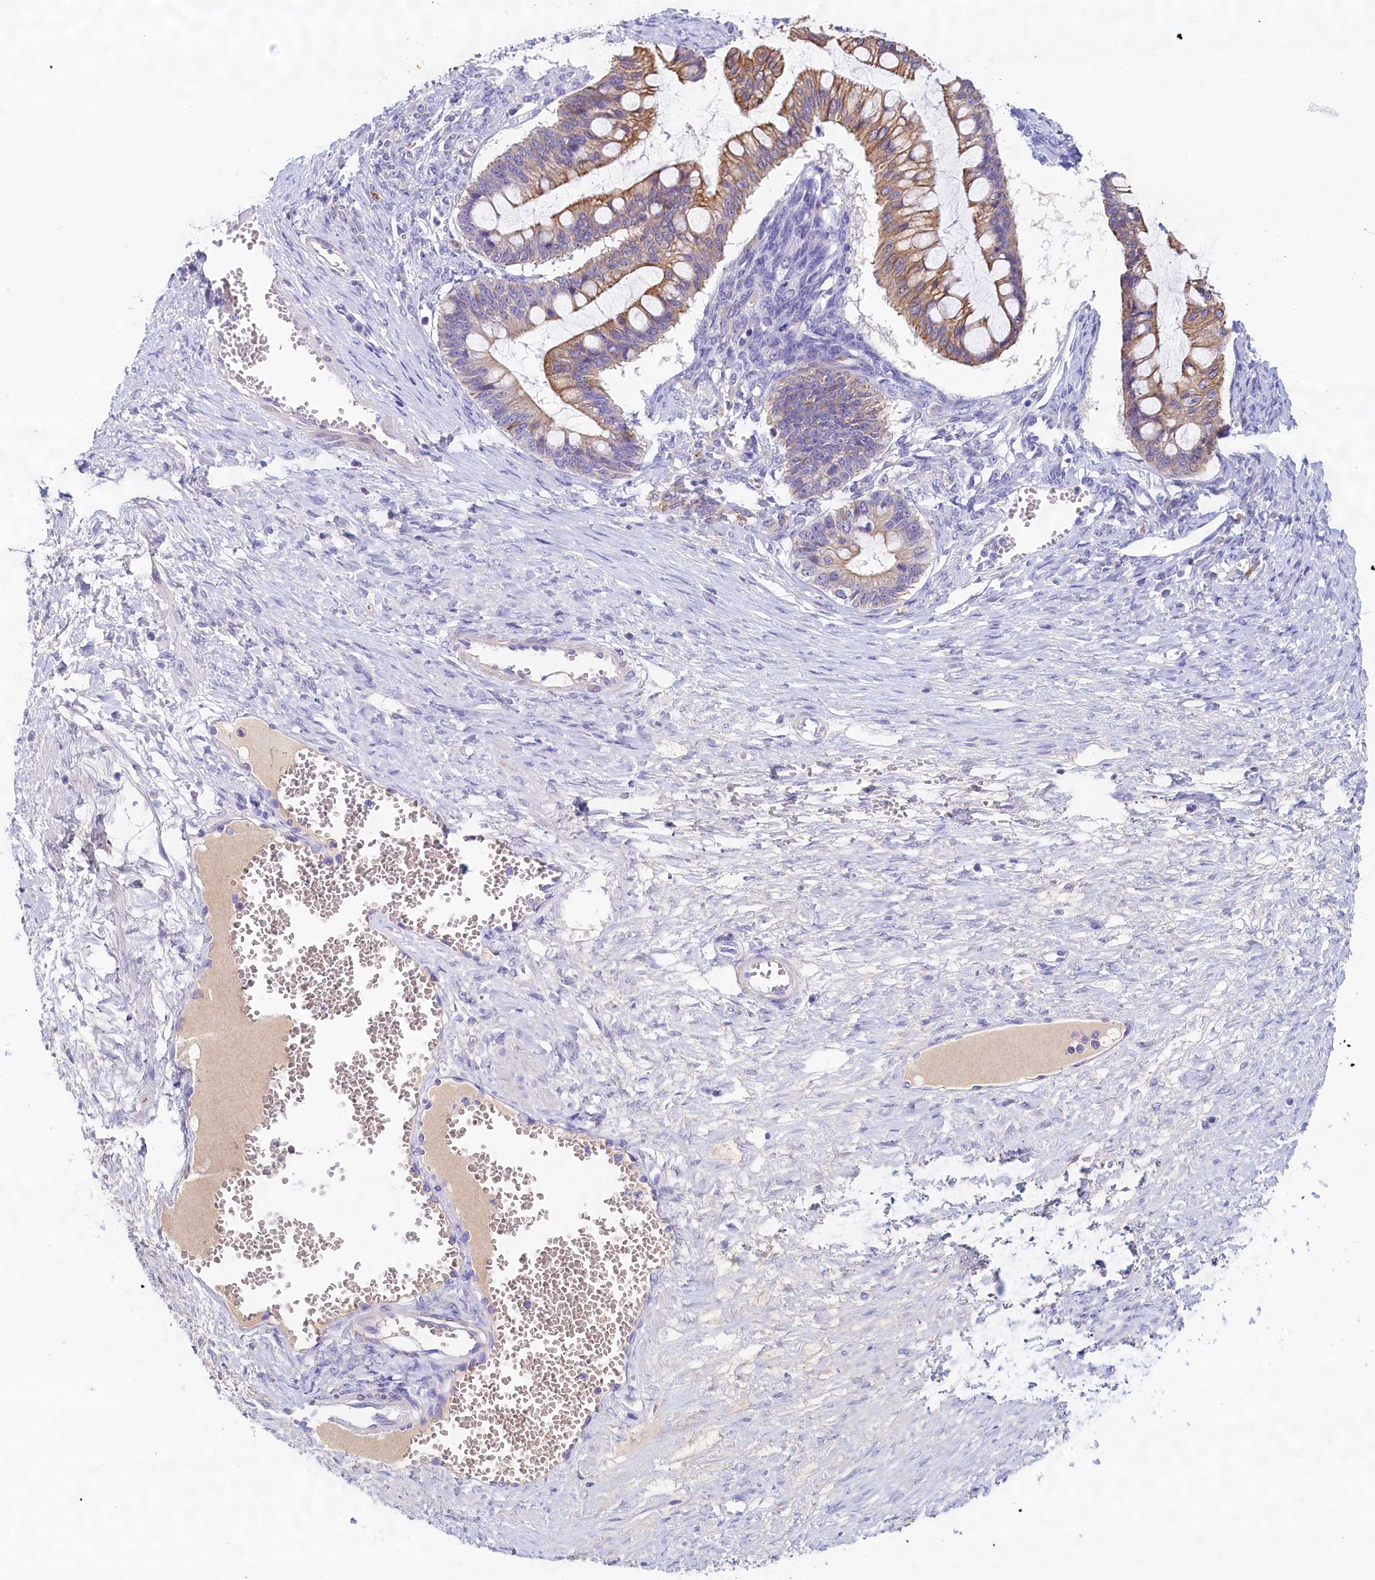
{"staining": {"intensity": "moderate", "quantity": ">75%", "location": "cytoplasmic/membranous"}, "tissue": "ovarian cancer", "cell_type": "Tumor cells", "image_type": "cancer", "snomed": [{"axis": "morphology", "description": "Cystadenocarcinoma, mucinous, NOS"}, {"axis": "topography", "description": "Ovary"}], "caption": "Protein staining reveals moderate cytoplasmic/membranous expression in about >75% of tumor cells in ovarian mucinous cystadenocarcinoma.", "gene": "GUCA1C", "patient": {"sex": "female", "age": 73}}